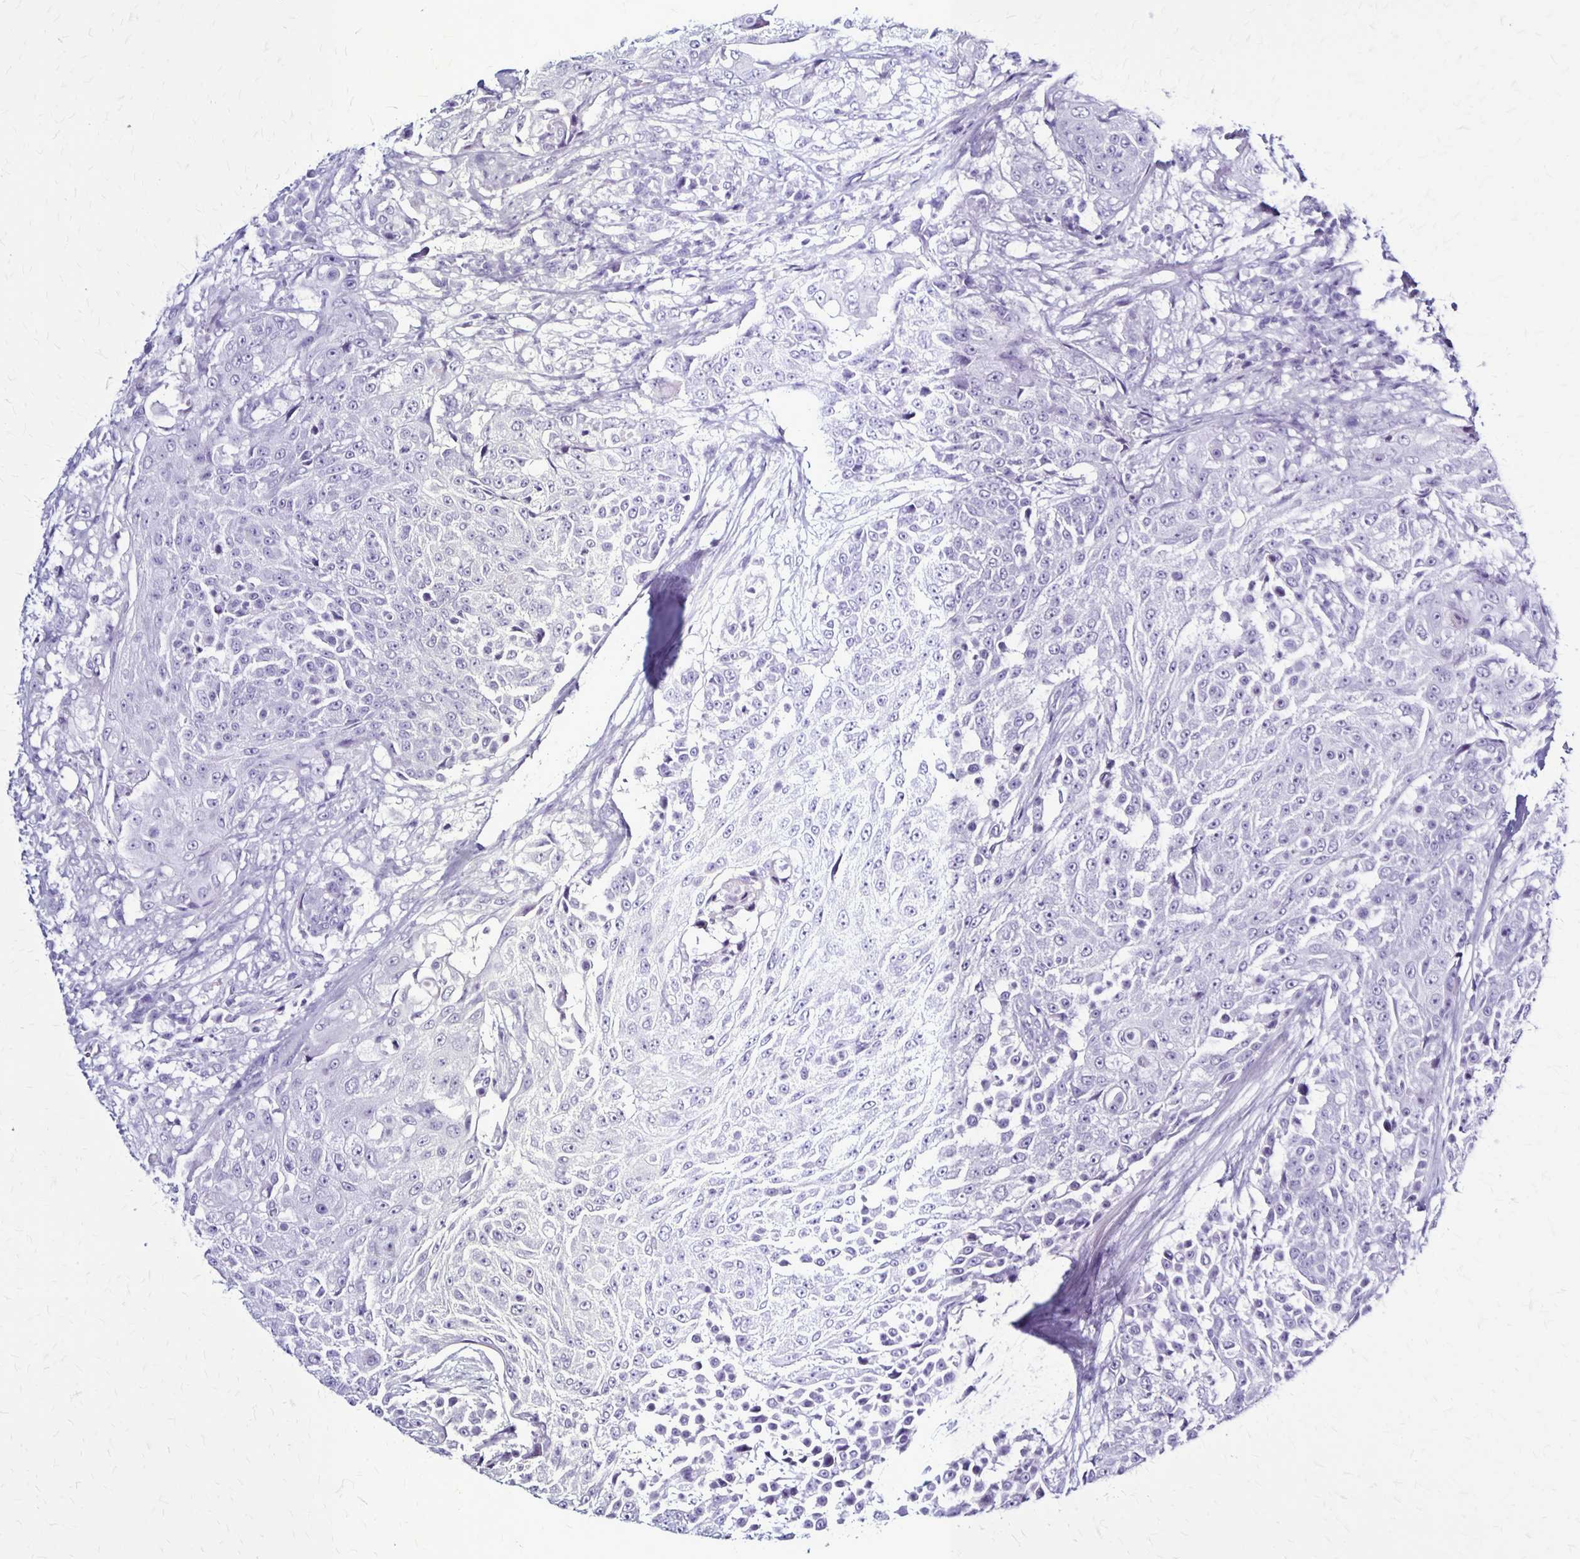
{"staining": {"intensity": "negative", "quantity": "none", "location": "none"}, "tissue": "urothelial cancer", "cell_type": "Tumor cells", "image_type": "cancer", "snomed": [{"axis": "morphology", "description": "Urothelial carcinoma, High grade"}, {"axis": "topography", "description": "Urinary bladder"}], "caption": "Urothelial carcinoma (high-grade) was stained to show a protein in brown. There is no significant expression in tumor cells.", "gene": "PLXNA4", "patient": {"sex": "female", "age": 63}}